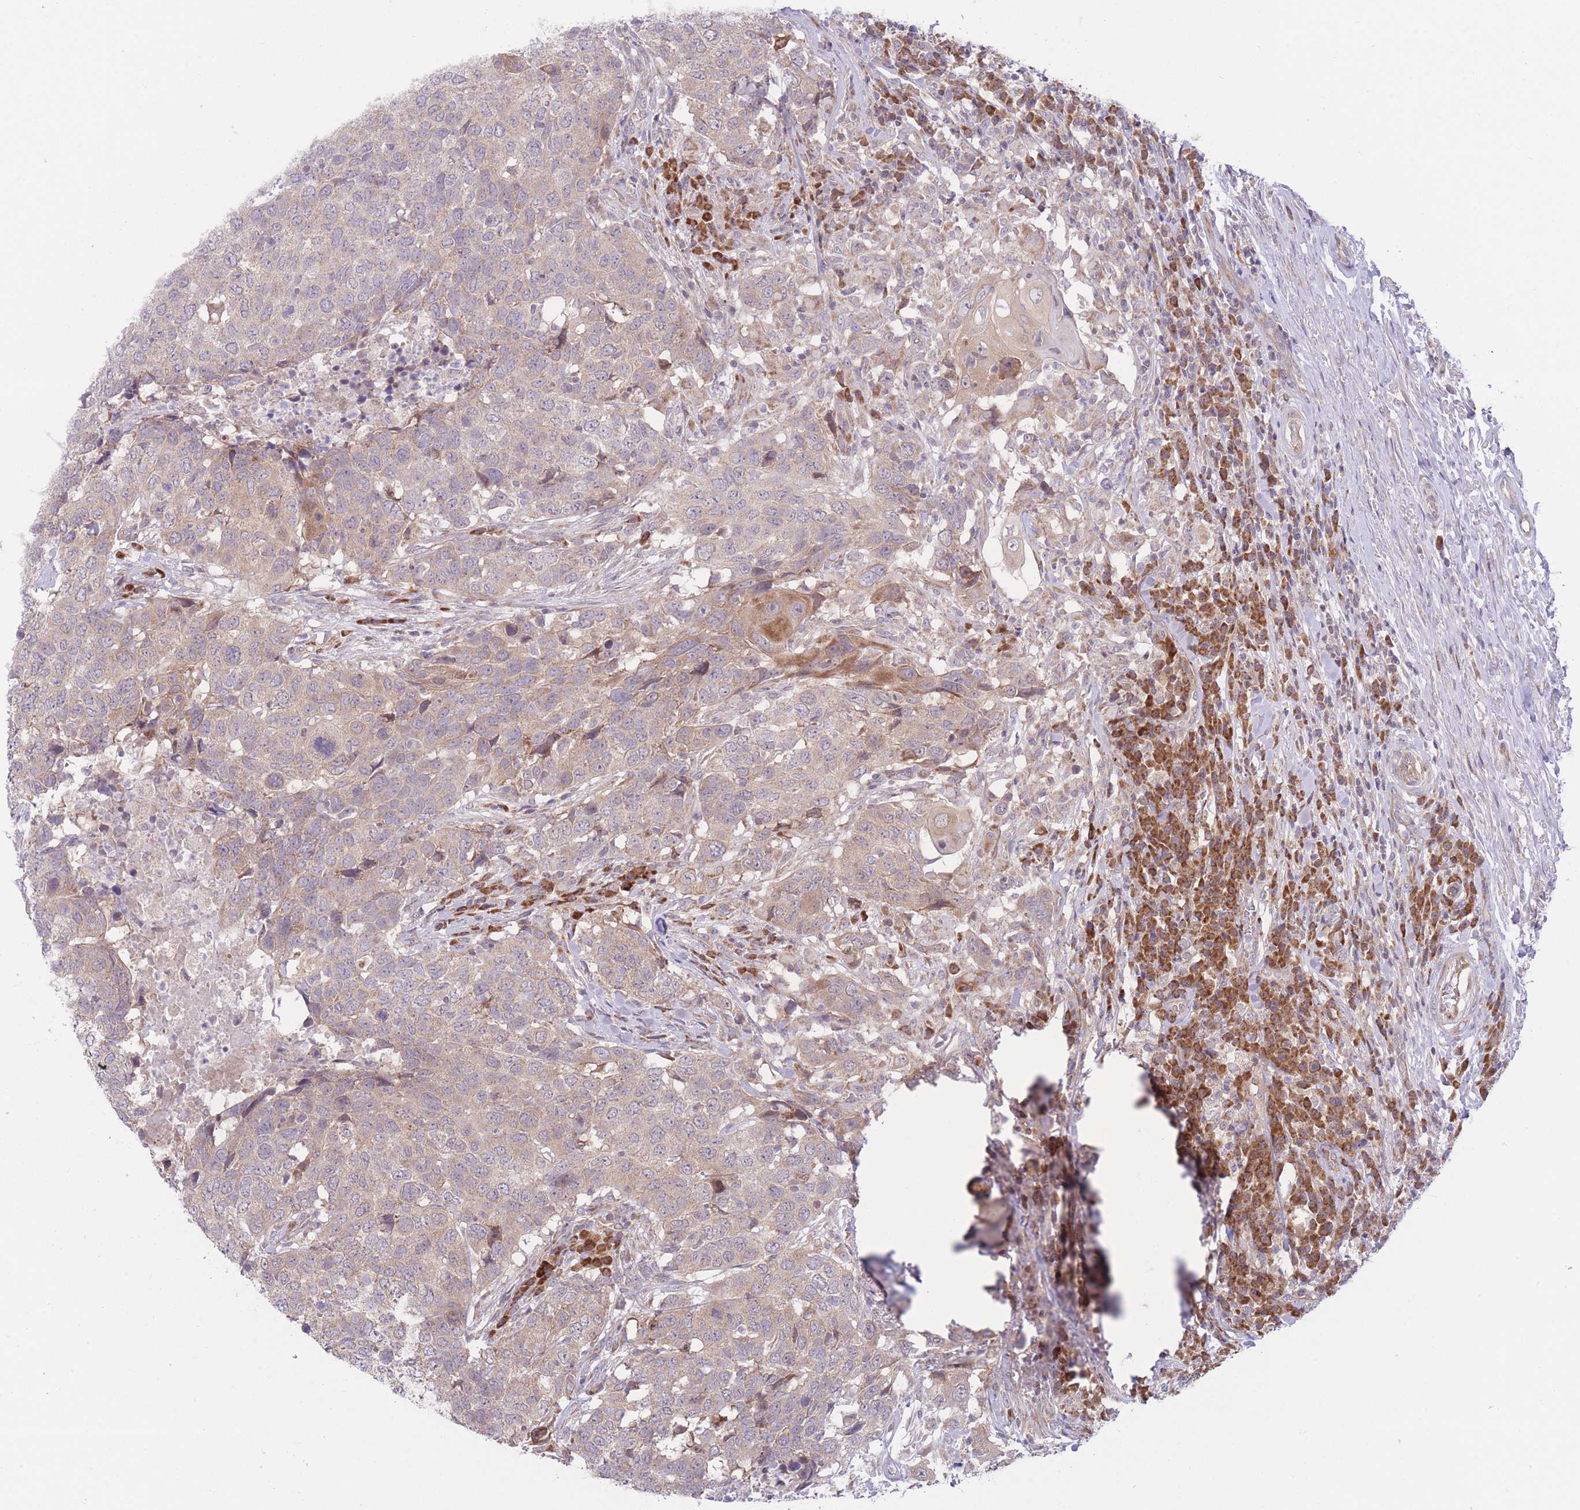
{"staining": {"intensity": "moderate", "quantity": "<25%", "location": "cytoplasmic/membranous"}, "tissue": "head and neck cancer", "cell_type": "Tumor cells", "image_type": "cancer", "snomed": [{"axis": "morphology", "description": "Normal tissue, NOS"}, {"axis": "morphology", "description": "Squamous cell carcinoma, NOS"}, {"axis": "topography", "description": "Skeletal muscle"}, {"axis": "topography", "description": "Vascular tissue"}, {"axis": "topography", "description": "Peripheral nerve tissue"}, {"axis": "topography", "description": "Head-Neck"}], "caption": "Immunohistochemical staining of head and neck cancer (squamous cell carcinoma) reveals low levels of moderate cytoplasmic/membranous protein expression in approximately <25% of tumor cells. The staining is performed using DAB (3,3'-diaminobenzidine) brown chromogen to label protein expression. The nuclei are counter-stained blue using hematoxylin.", "gene": "BOLA2B", "patient": {"sex": "male", "age": 66}}